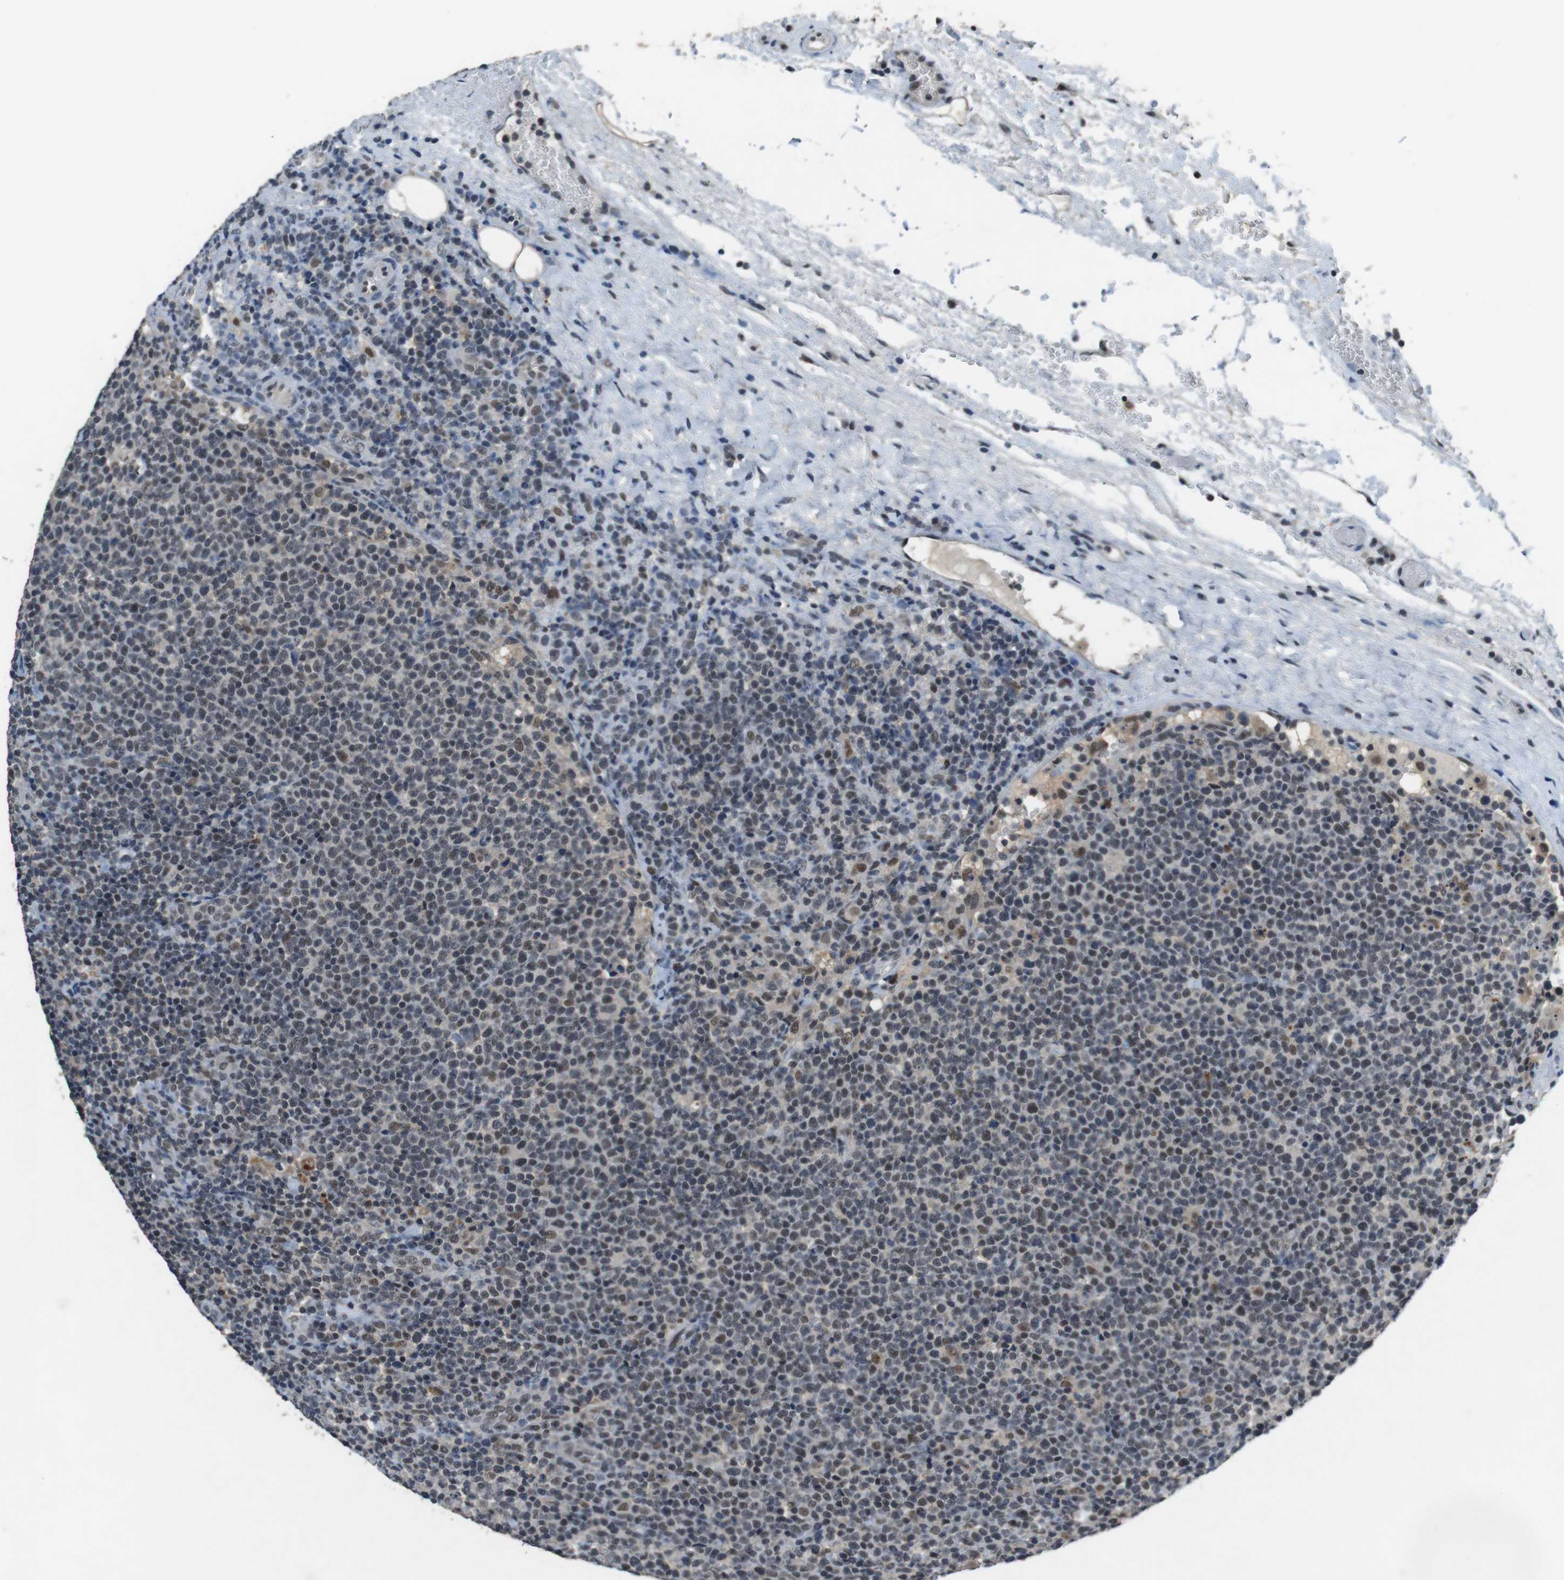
{"staining": {"intensity": "weak", "quantity": "25%-75%", "location": "cytoplasmic/membranous,nuclear"}, "tissue": "lymphoma", "cell_type": "Tumor cells", "image_type": "cancer", "snomed": [{"axis": "morphology", "description": "Malignant lymphoma, non-Hodgkin's type, High grade"}, {"axis": "topography", "description": "Lymph node"}], "caption": "Lymphoma tissue demonstrates weak cytoplasmic/membranous and nuclear positivity in about 25%-75% of tumor cells, visualized by immunohistochemistry. Nuclei are stained in blue.", "gene": "USP7", "patient": {"sex": "male", "age": 61}}